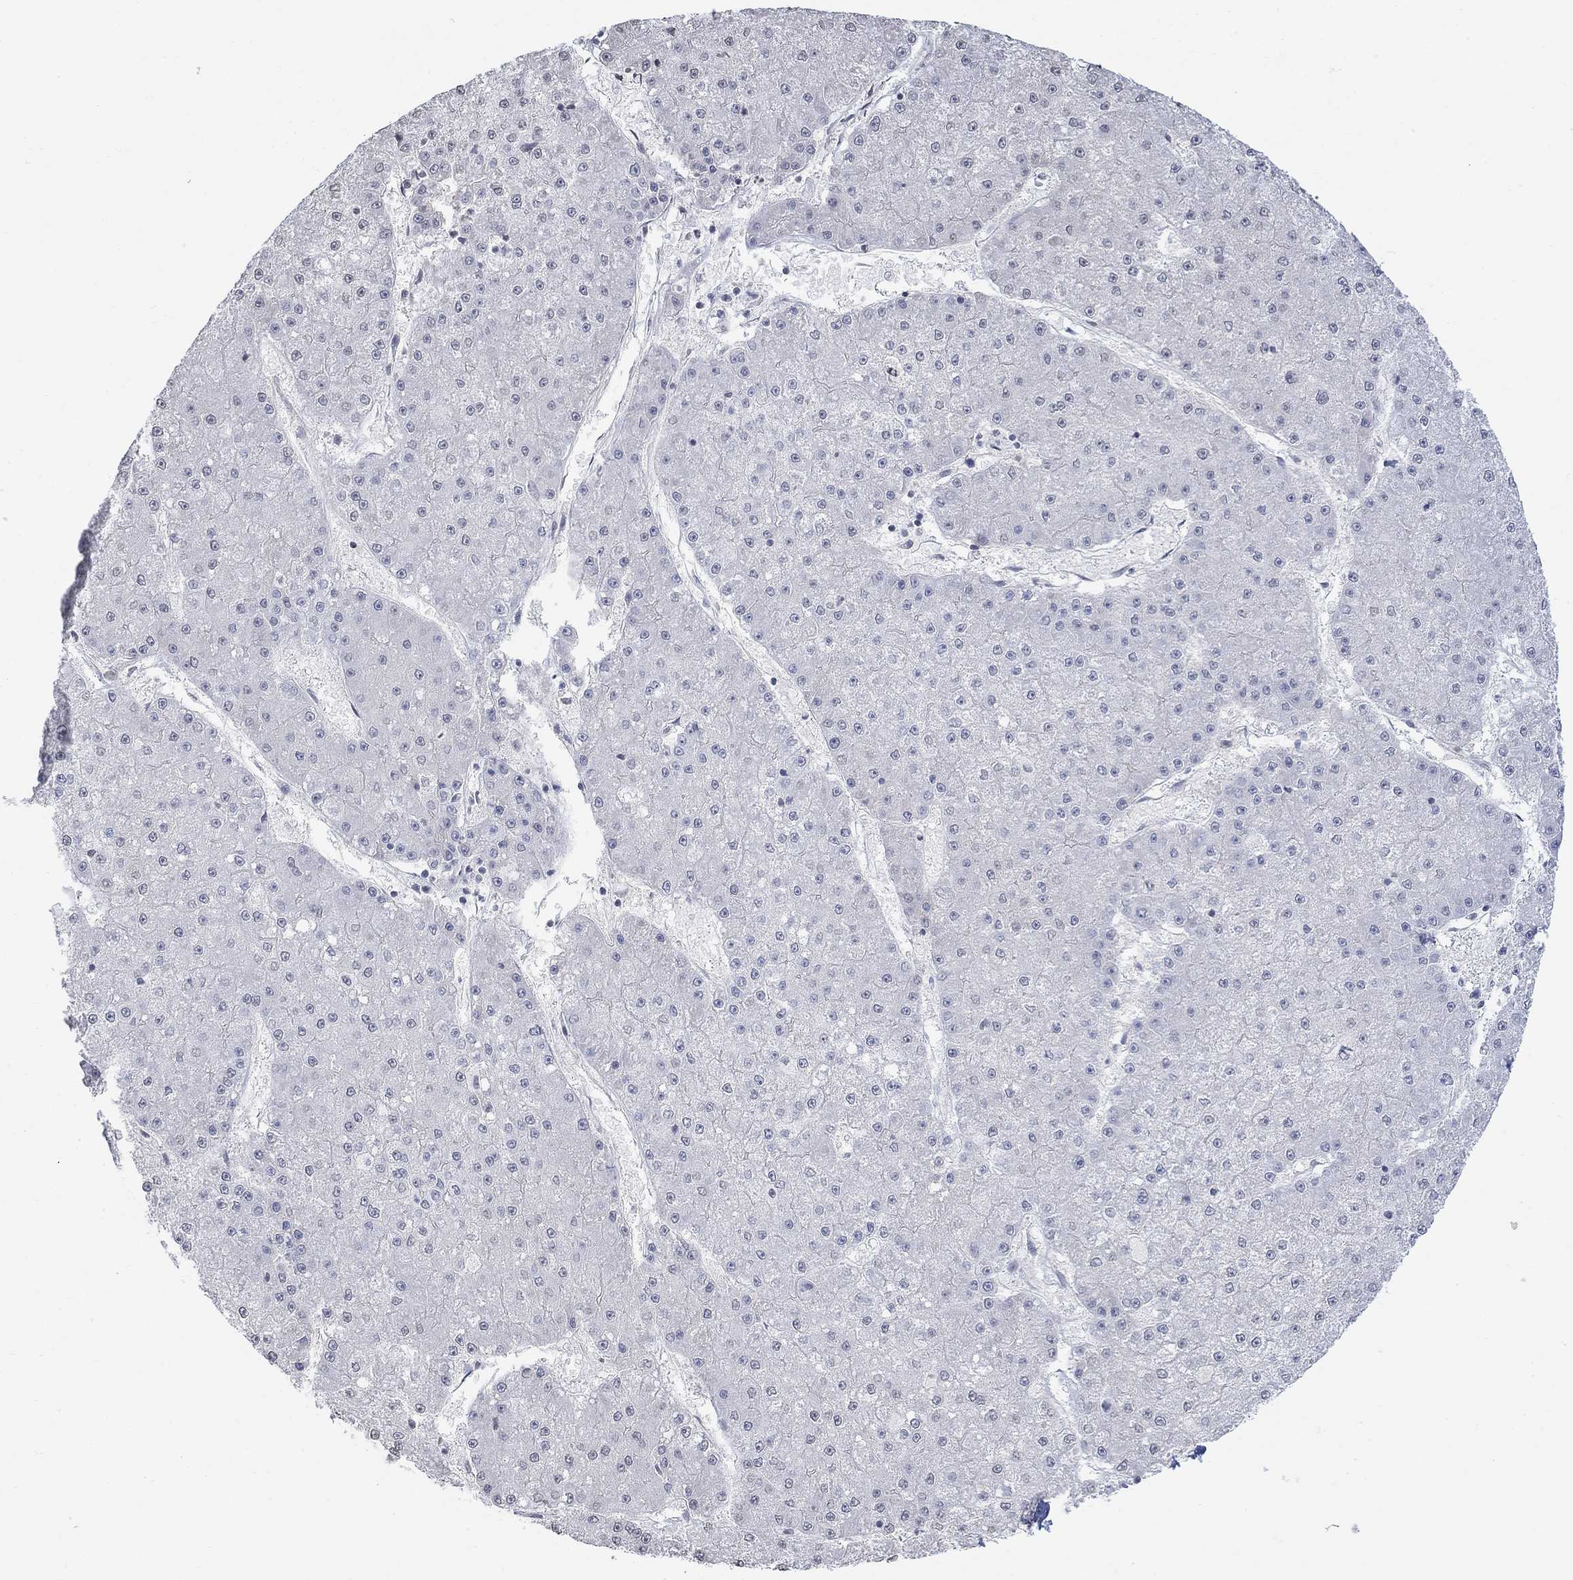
{"staining": {"intensity": "negative", "quantity": "none", "location": "none"}, "tissue": "liver cancer", "cell_type": "Tumor cells", "image_type": "cancer", "snomed": [{"axis": "morphology", "description": "Carcinoma, Hepatocellular, NOS"}, {"axis": "topography", "description": "Liver"}], "caption": "A histopathology image of human liver cancer is negative for staining in tumor cells.", "gene": "TMEM255A", "patient": {"sex": "male", "age": 73}}